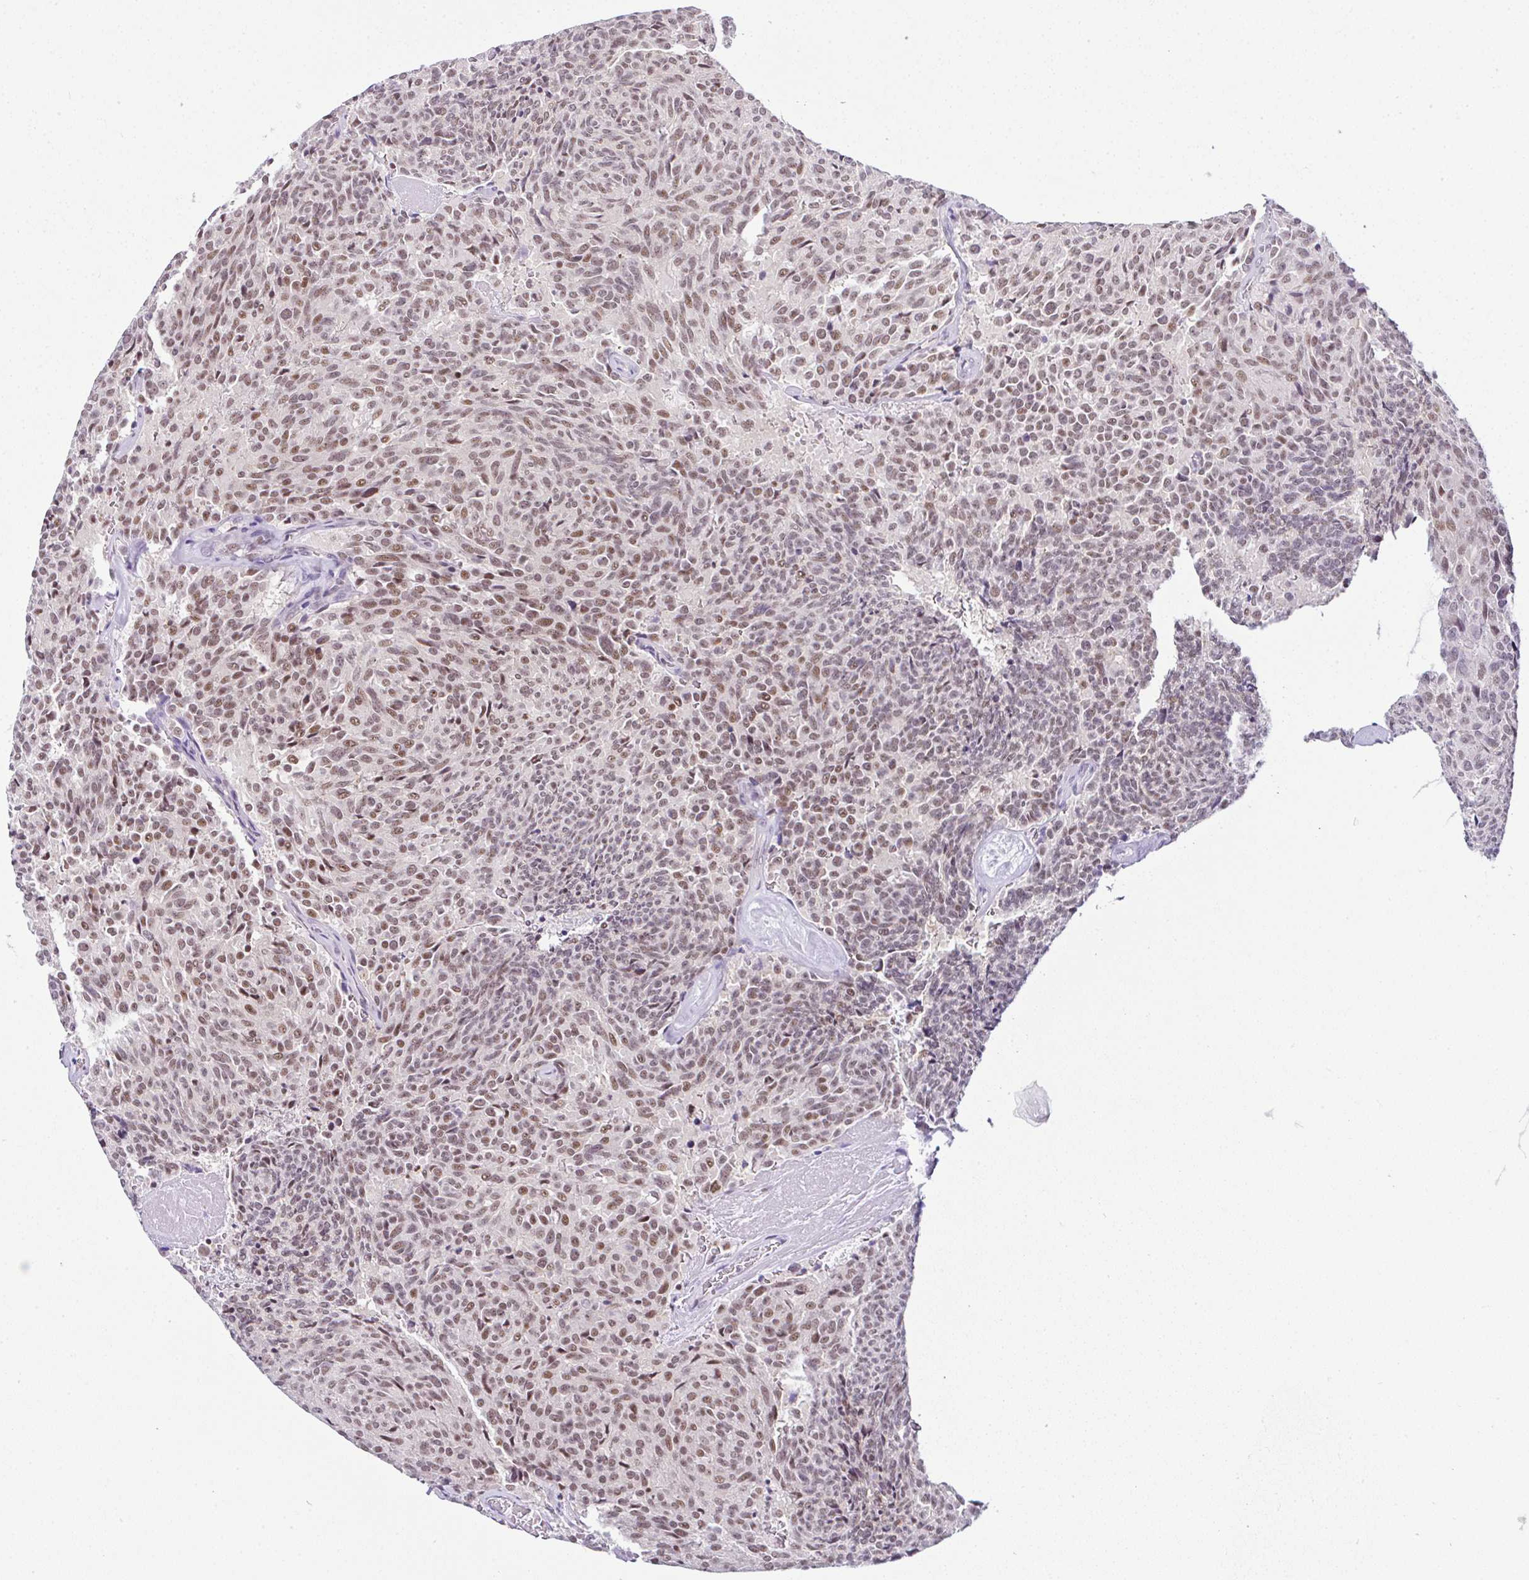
{"staining": {"intensity": "moderate", "quantity": ">75%", "location": "nuclear"}, "tissue": "carcinoid", "cell_type": "Tumor cells", "image_type": "cancer", "snomed": [{"axis": "morphology", "description": "Carcinoid, malignant, NOS"}, {"axis": "topography", "description": "Pancreas"}], "caption": "Protein staining of malignant carcinoid tissue exhibits moderate nuclear expression in about >75% of tumor cells.", "gene": "PTPN2", "patient": {"sex": "female", "age": 54}}